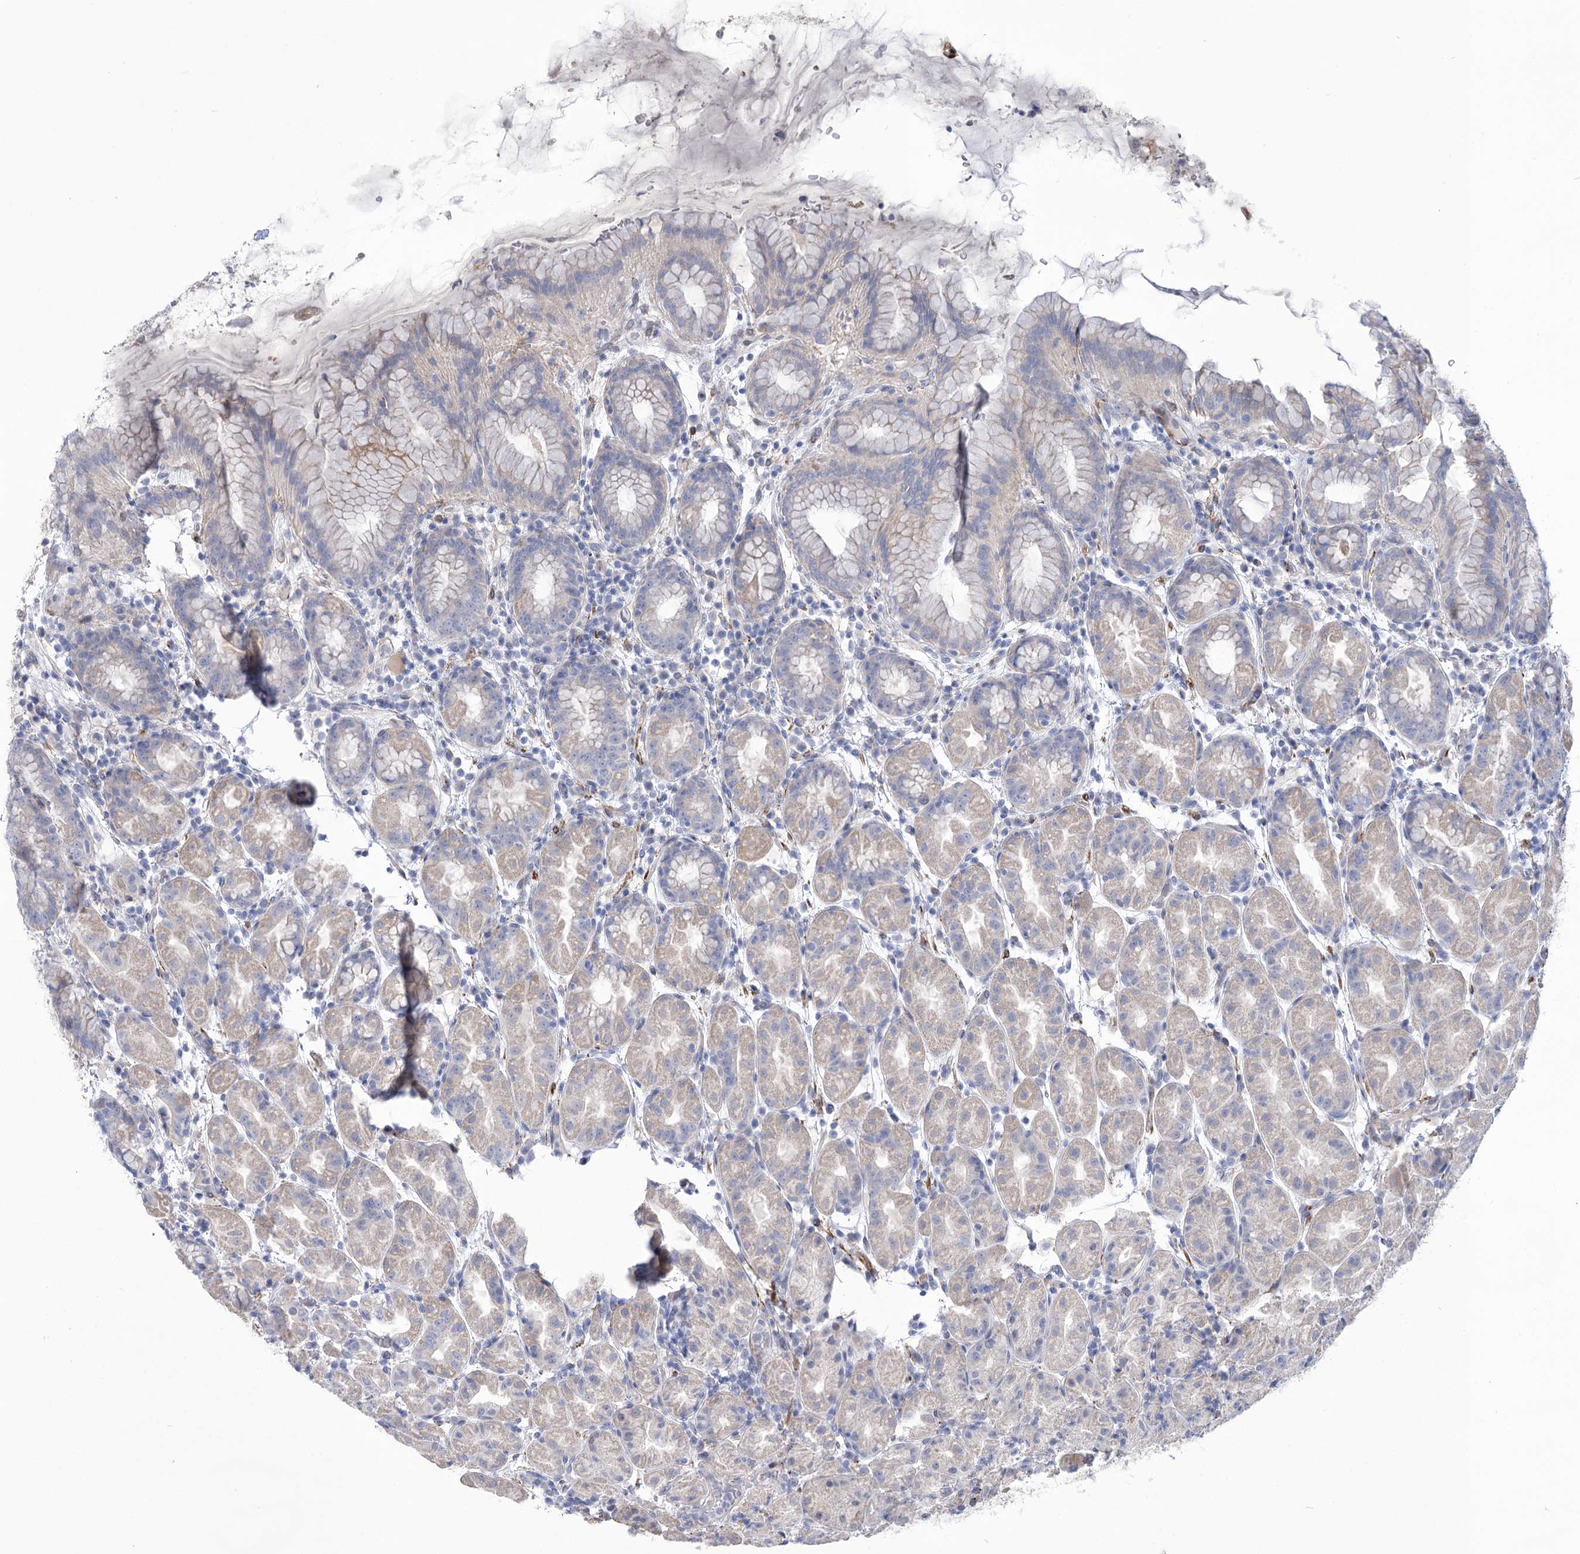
{"staining": {"intensity": "negative", "quantity": "none", "location": "none"}, "tissue": "stomach", "cell_type": "Glandular cells", "image_type": "normal", "snomed": [{"axis": "morphology", "description": "Normal tissue, NOS"}, {"axis": "topography", "description": "Stomach"}], "caption": "Stomach stained for a protein using IHC reveals no positivity glandular cells.", "gene": "ANGPTL3", "patient": {"sex": "female", "age": 79}}